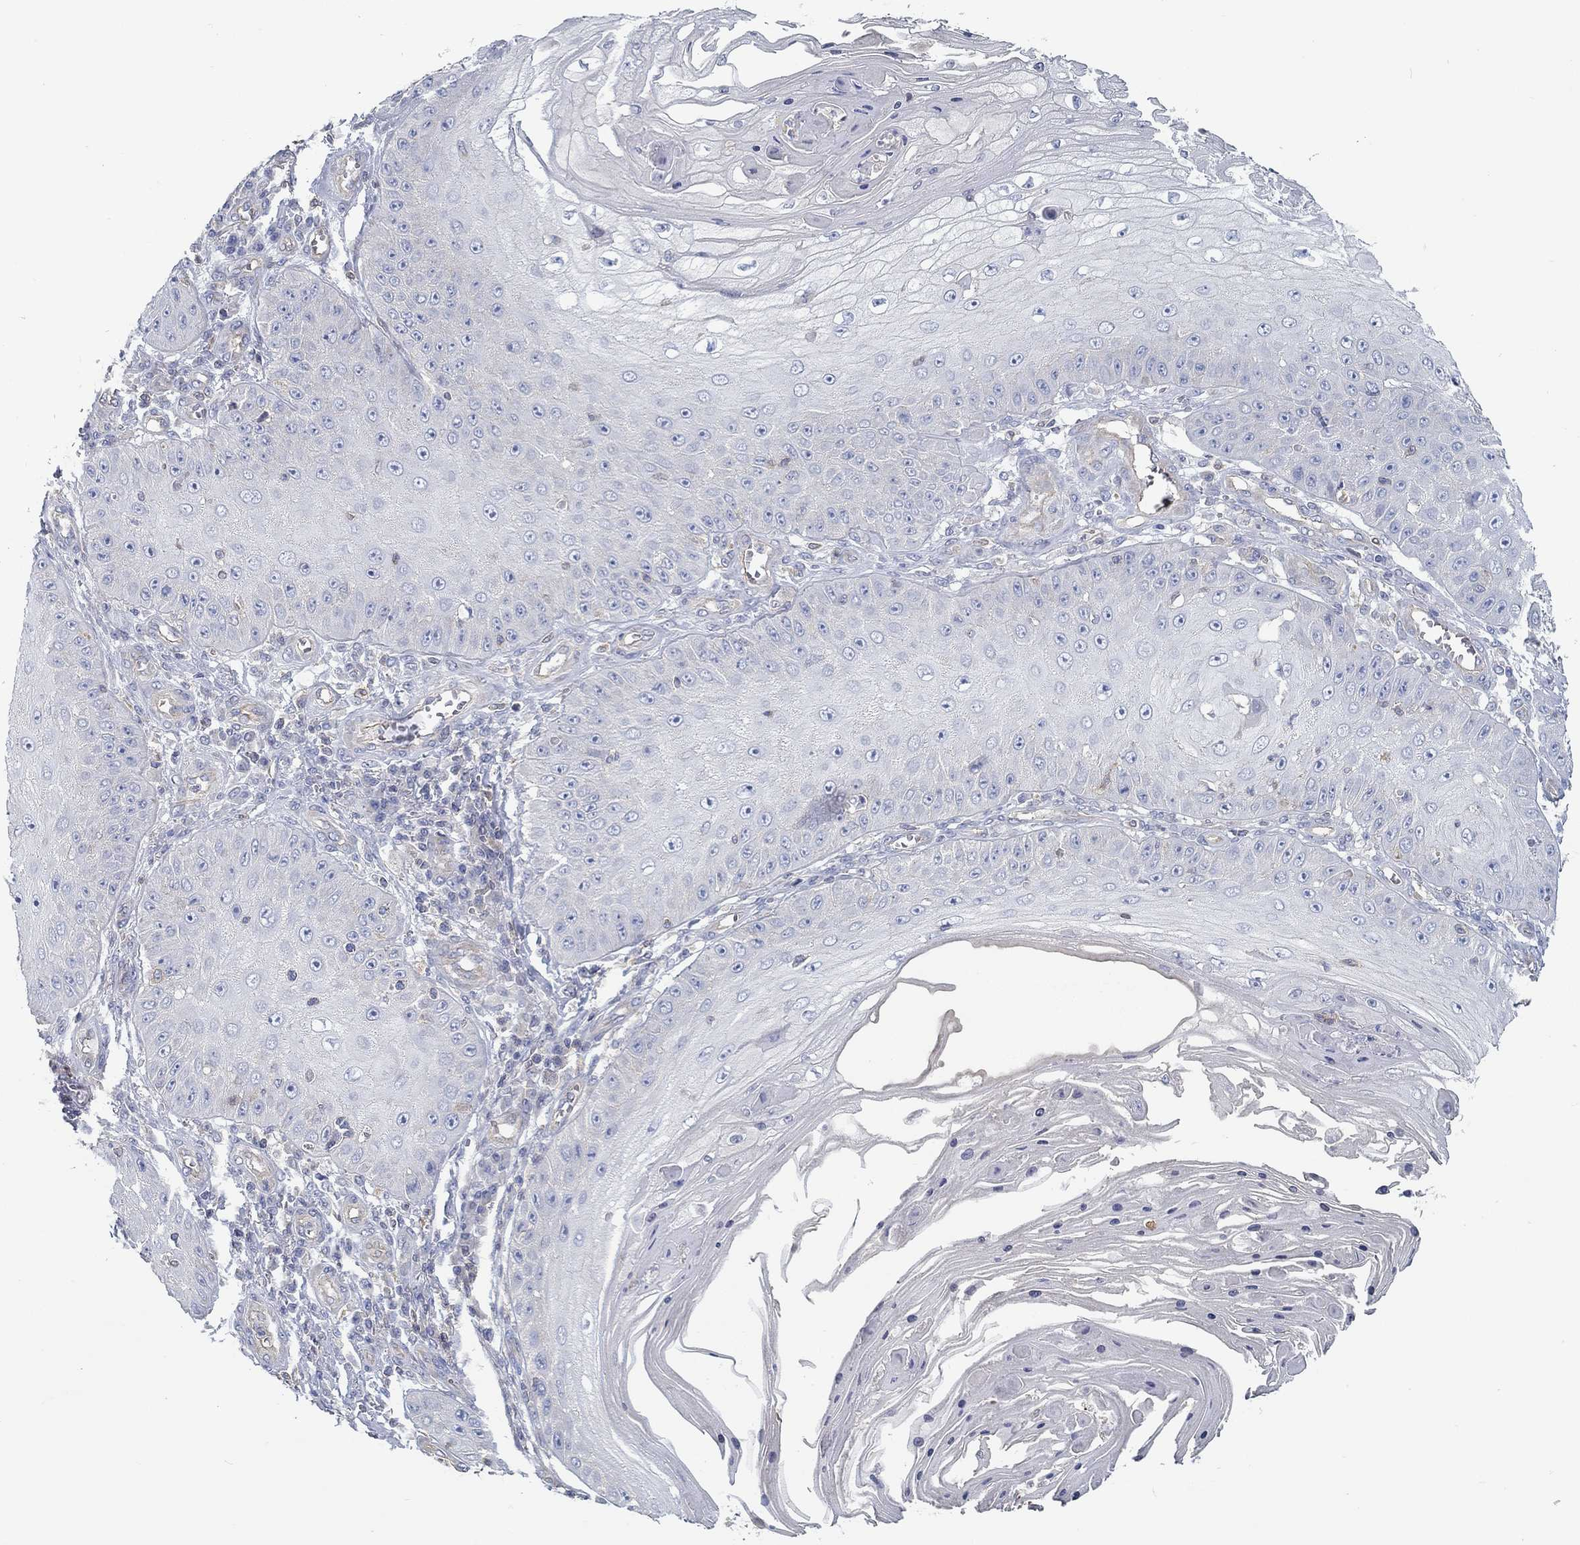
{"staining": {"intensity": "negative", "quantity": "none", "location": "none"}, "tissue": "skin cancer", "cell_type": "Tumor cells", "image_type": "cancer", "snomed": [{"axis": "morphology", "description": "Squamous cell carcinoma, NOS"}, {"axis": "topography", "description": "Skin"}], "caption": "High power microscopy micrograph of an IHC image of skin cancer (squamous cell carcinoma), revealing no significant positivity in tumor cells. (DAB (3,3'-diaminobenzidine) immunohistochemistry visualized using brightfield microscopy, high magnification).", "gene": "BBOF1", "patient": {"sex": "male", "age": 70}}